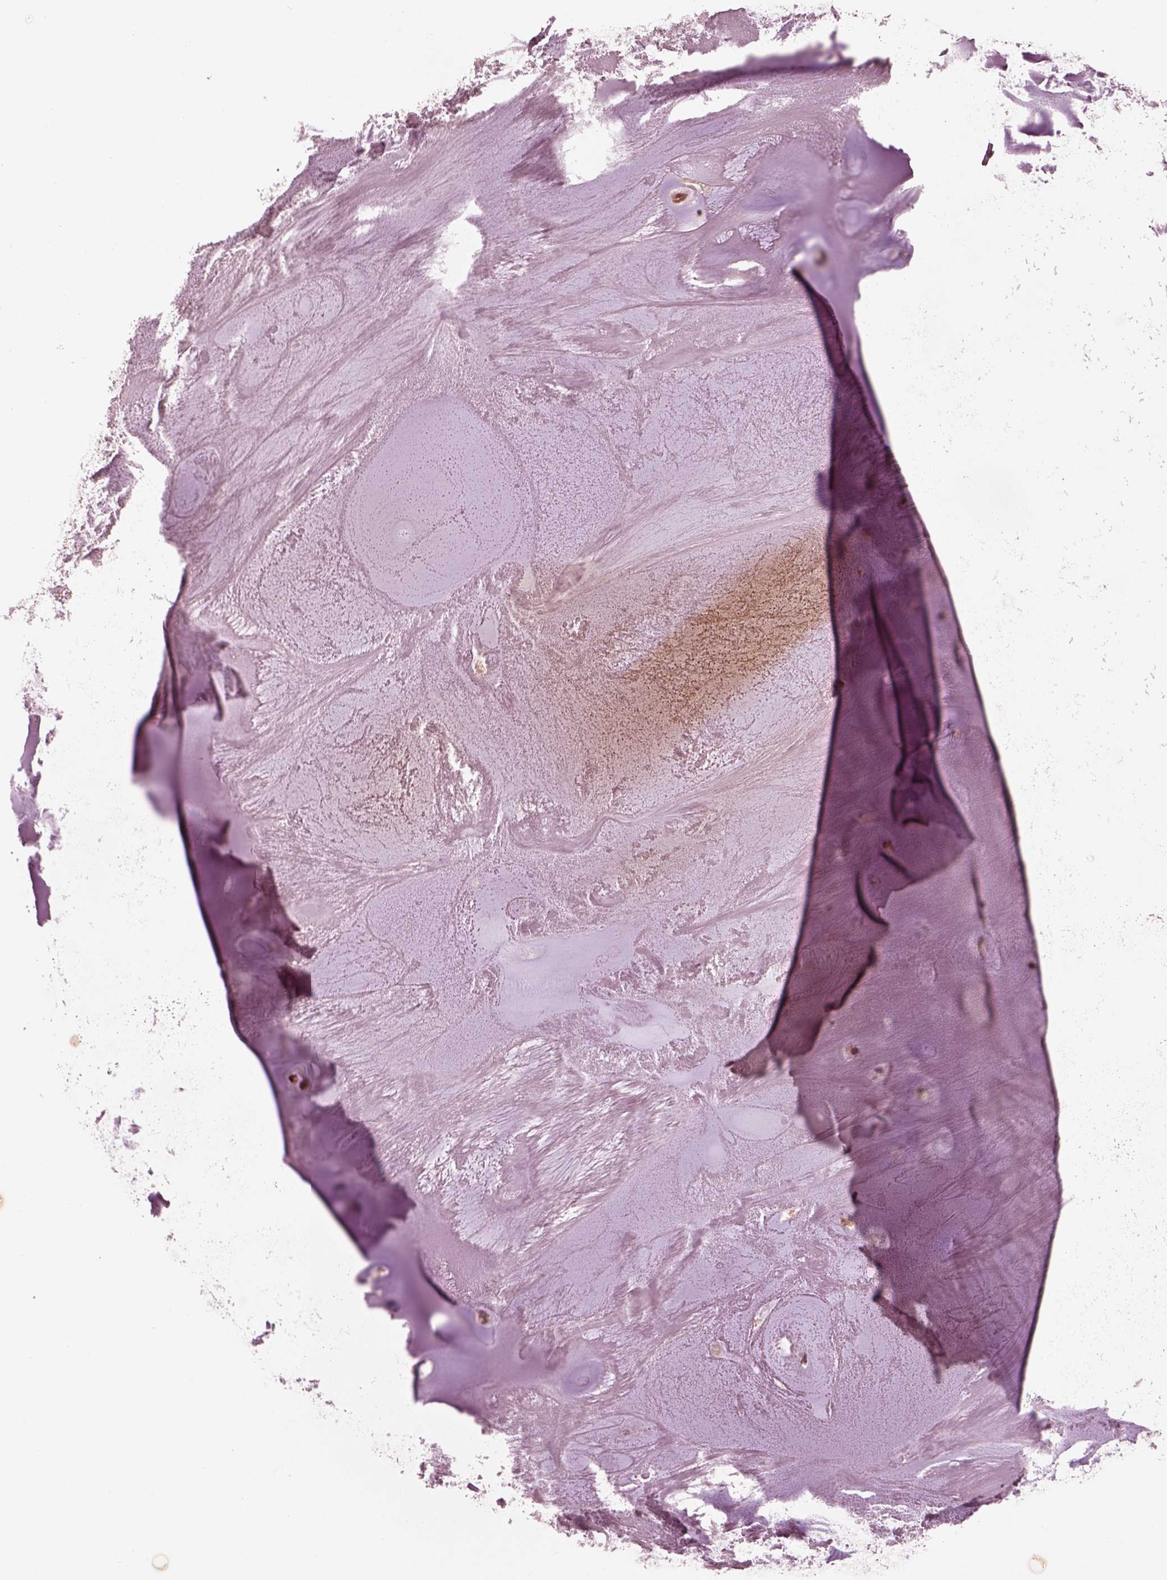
{"staining": {"intensity": "moderate", "quantity": "25%-75%", "location": "cytoplasmic/membranous"}, "tissue": "soft tissue", "cell_type": "Chondrocytes", "image_type": "normal", "snomed": [{"axis": "morphology", "description": "Normal tissue, NOS"}, {"axis": "morphology", "description": "Squamous cell carcinoma, NOS"}, {"axis": "topography", "description": "Cartilage tissue"}, {"axis": "topography", "description": "Lung"}], "caption": "Protein staining of normal soft tissue displays moderate cytoplasmic/membranous staining in approximately 25%-75% of chondrocytes.", "gene": "PIK3R2", "patient": {"sex": "male", "age": 66}}